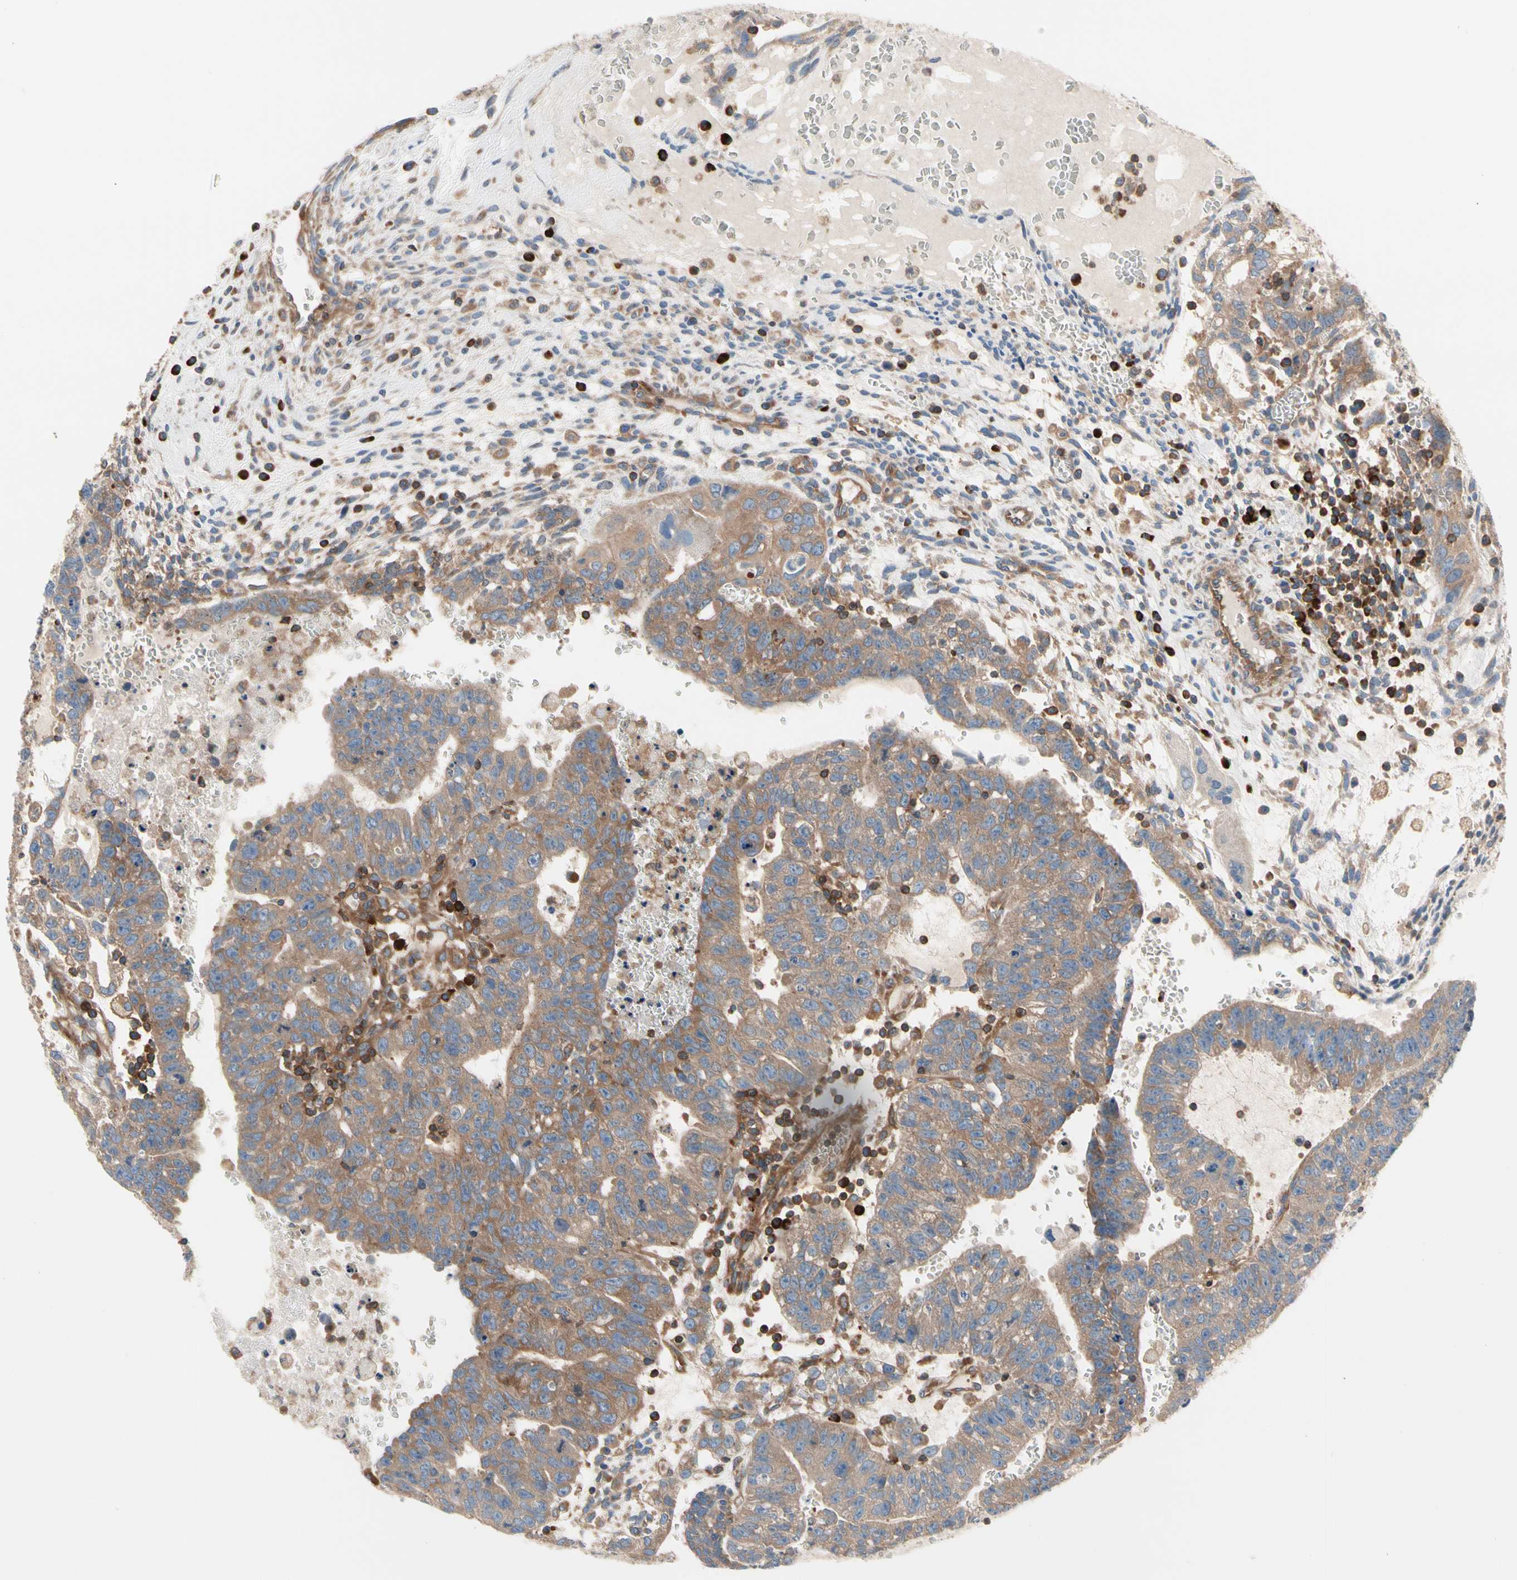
{"staining": {"intensity": "moderate", "quantity": ">75%", "location": "cytoplasmic/membranous"}, "tissue": "testis cancer", "cell_type": "Tumor cells", "image_type": "cancer", "snomed": [{"axis": "morphology", "description": "Seminoma, NOS"}, {"axis": "morphology", "description": "Carcinoma, Embryonal, NOS"}, {"axis": "topography", "description": "Testis"}], "caption": "Protein staining reveals moderate cytoplasmic/membranous positivity in about >75% of tumor cells in testis seminoma.", "gene": "ROCK1", "patient": {"sex": "male", "age": 52}}